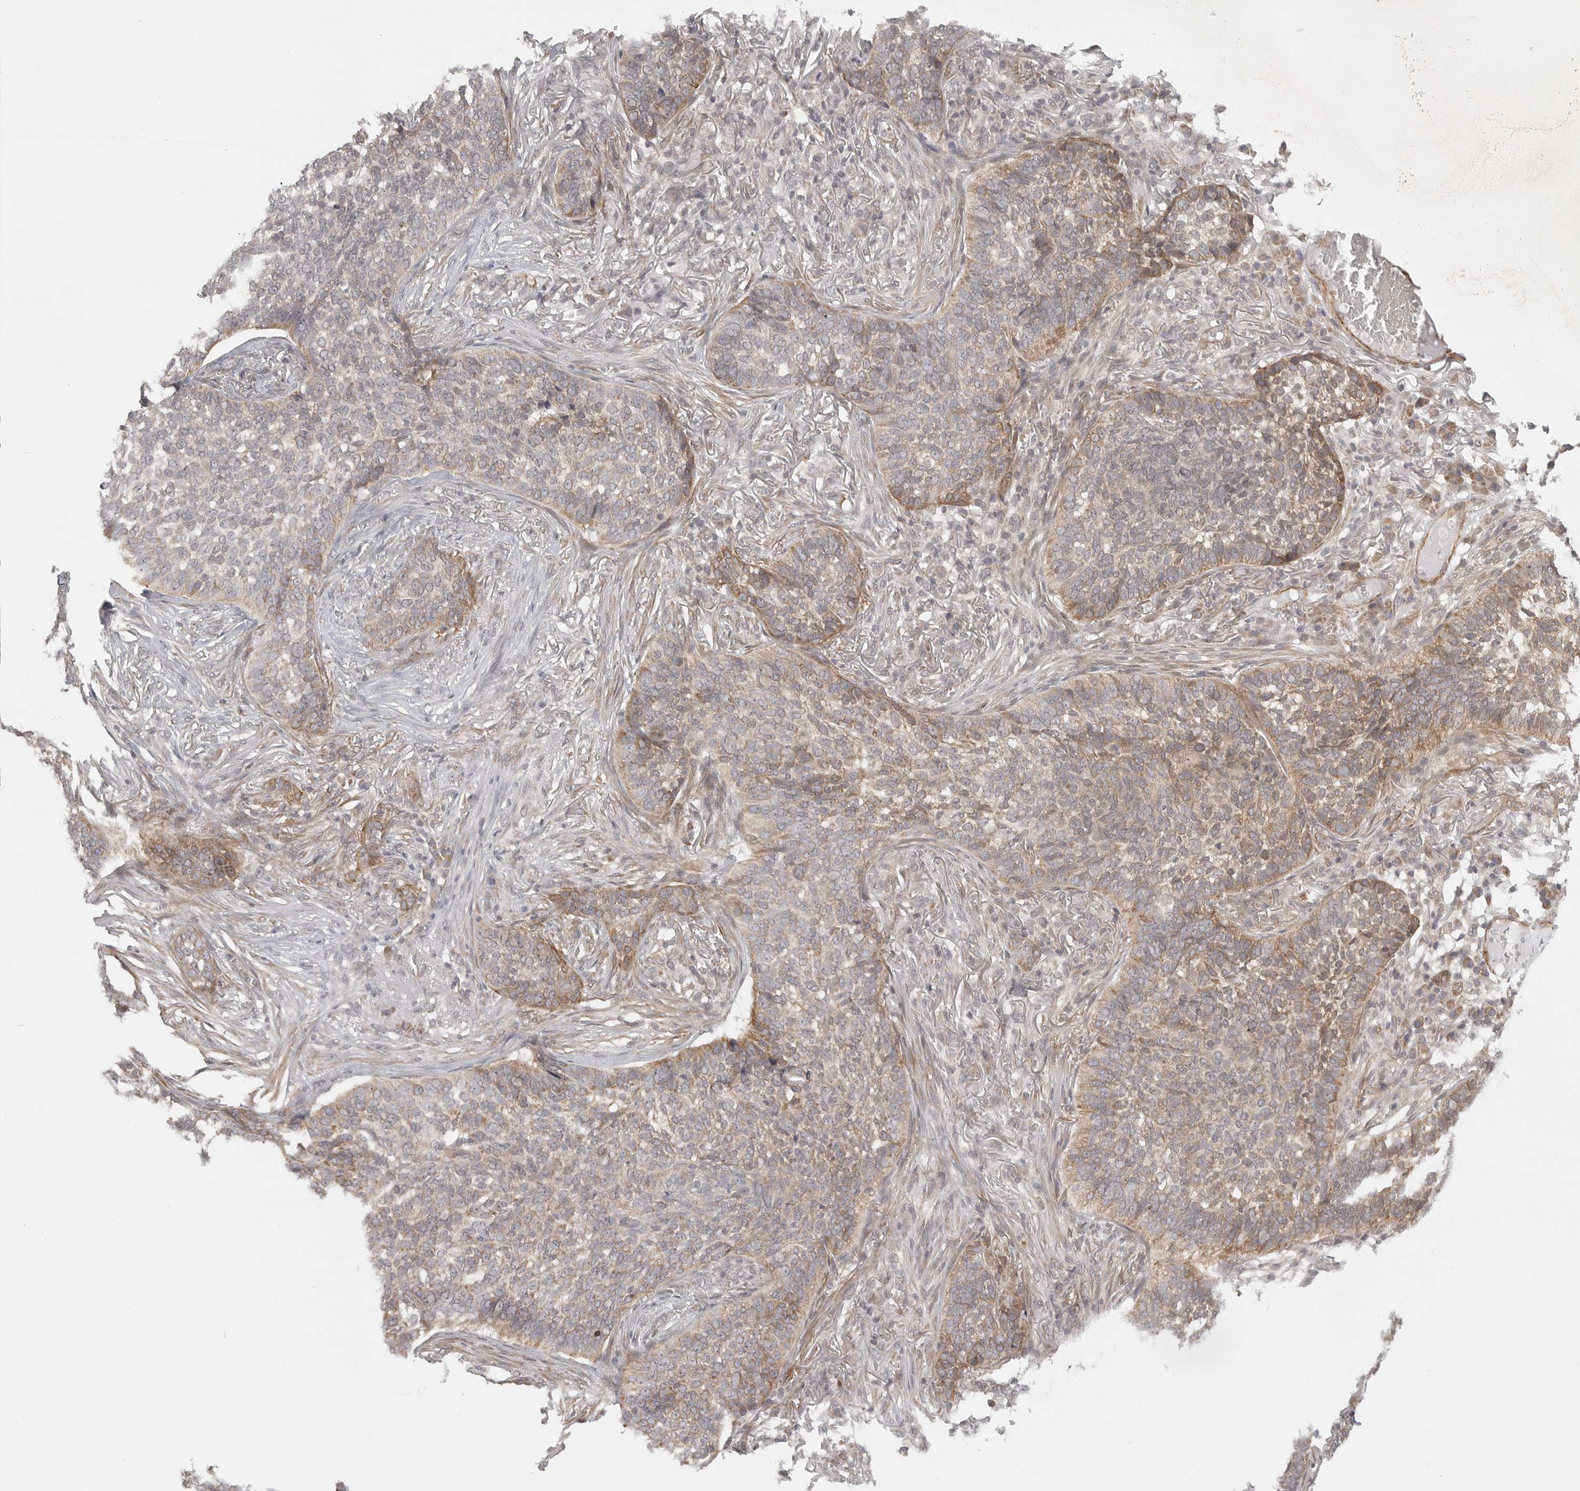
{"staining": {"intensity": "weak", "quantity": "25%-75%", "location": "cytoplasmic/membranous"}, "tissue": "skin cancer", "cell_type": "Tumor cells", "image_type": "cancer", "snomed": [{"axis": "morphology", "description": "Basal cell carcinoma"}, {"axis": "topography", "description": "Skin"}], "caption": "Weak cytoplasmic/membranous positivity is appreciated in about 25%-75% of tumor cells in skin cancer (basal cell carcinoma). The staining is performed using DAB brown chromogen to label protein expression. The nuclei are counter-stained blue using hematoxylin.", "gene": "CERS2", "patient": {"sex": "male", "age": 85}}